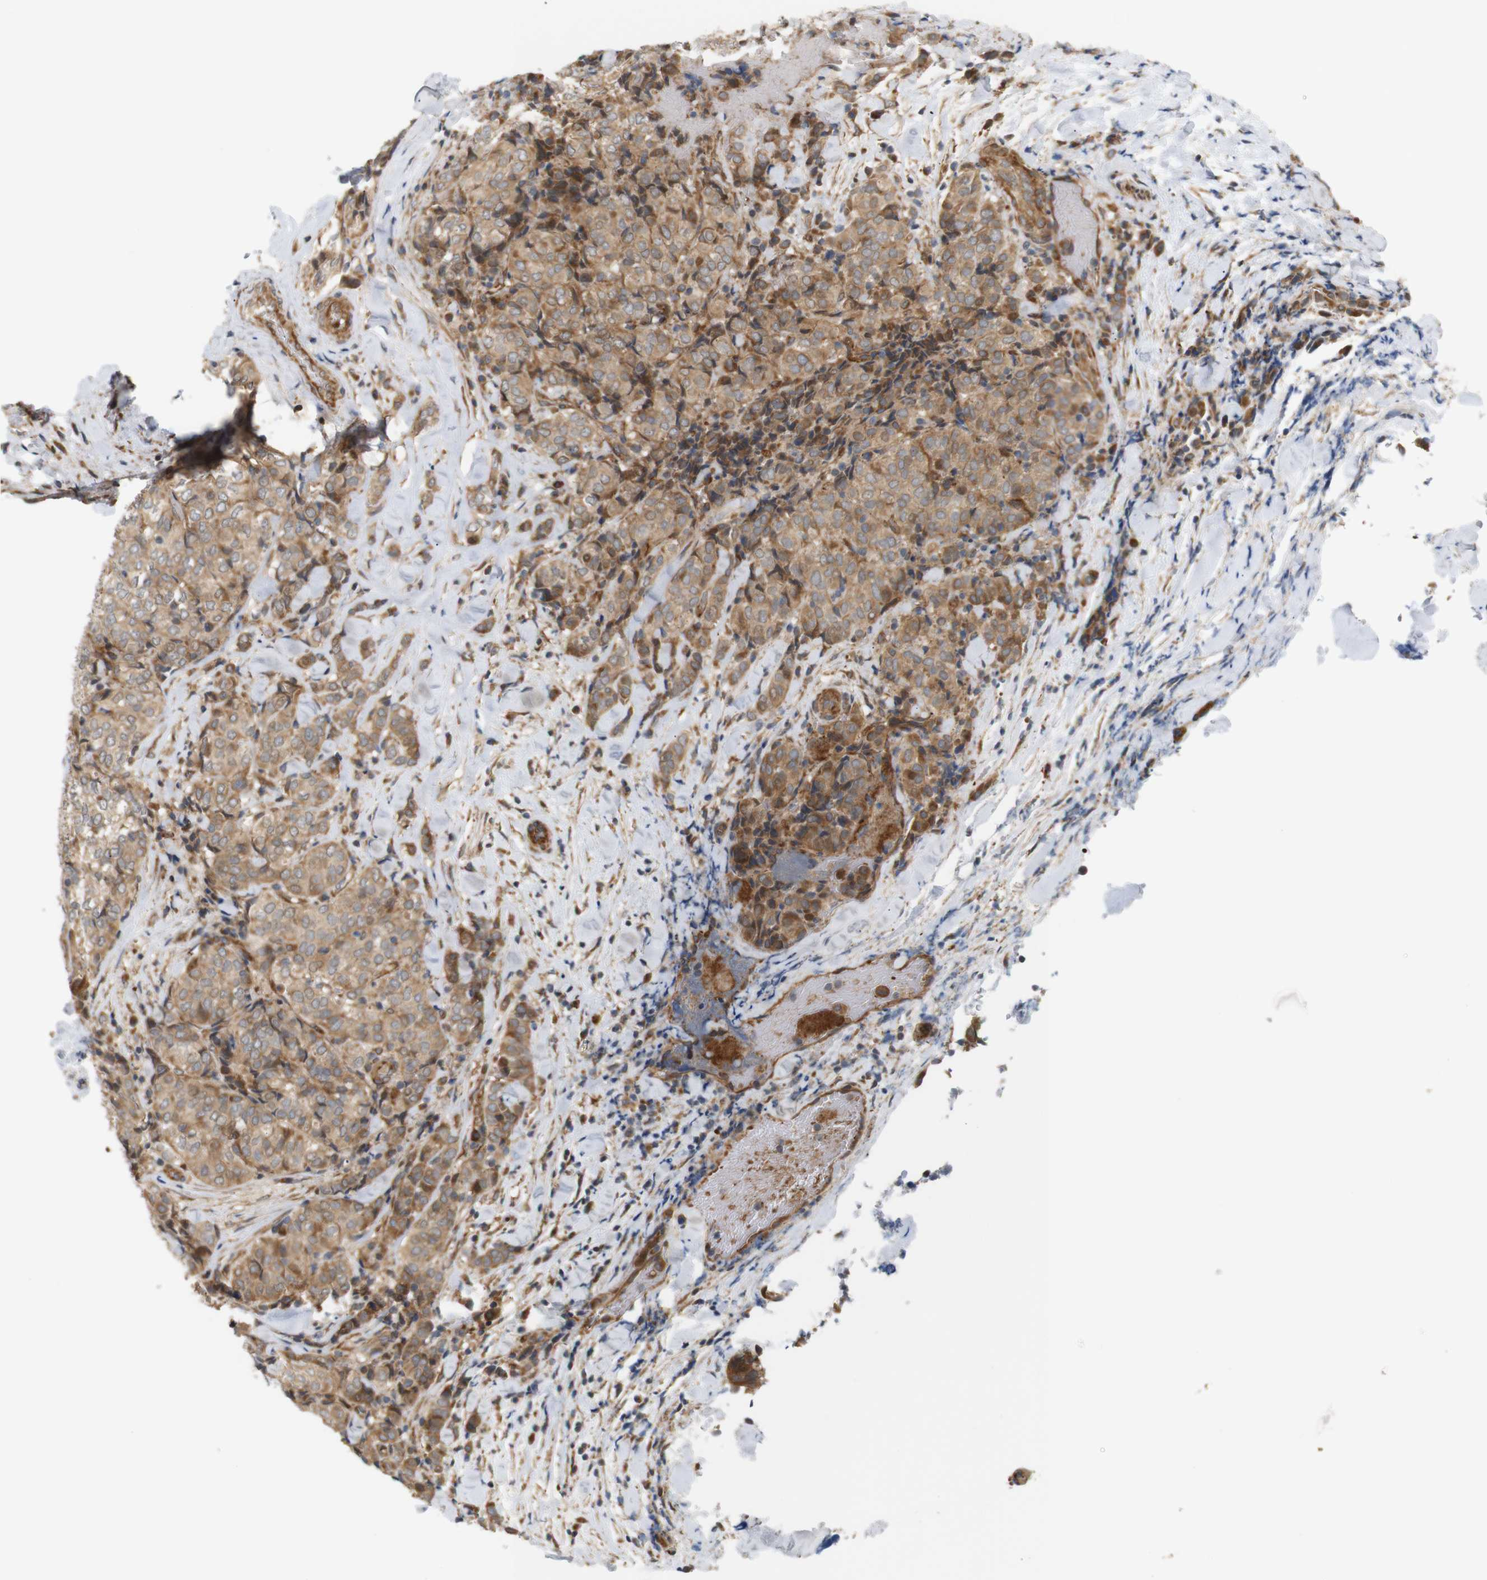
{"staining": {"intensity": "moderate", "quantity": ">75%", "location": "cytoplasmic/membranous"}, "tissue": "thyroid cancer", "cell_type": "Tumor cells", "image_type": "cancer", "snomed": [{"axis": "morphology", "description": "Normal tissue, NOS"}, {"axis": "morphology", "description": "Papillary adenocarcinoma, NOS"}, {"axis": "topography", "description": "Thyroid gland"}], "caption": "Protein staining demonstrates moderate cytoplasmic/membranous staining in approximately >75% of tumor cells in thyroid cancer. The staining was performed using DAB (3,3'-diaminobenzidine), with brown indicating positive protein expression. Nuclei are stained blue with hematoxylin.", "gene": "RPTOR", "patient": {"sex": "female", "age": 30}}